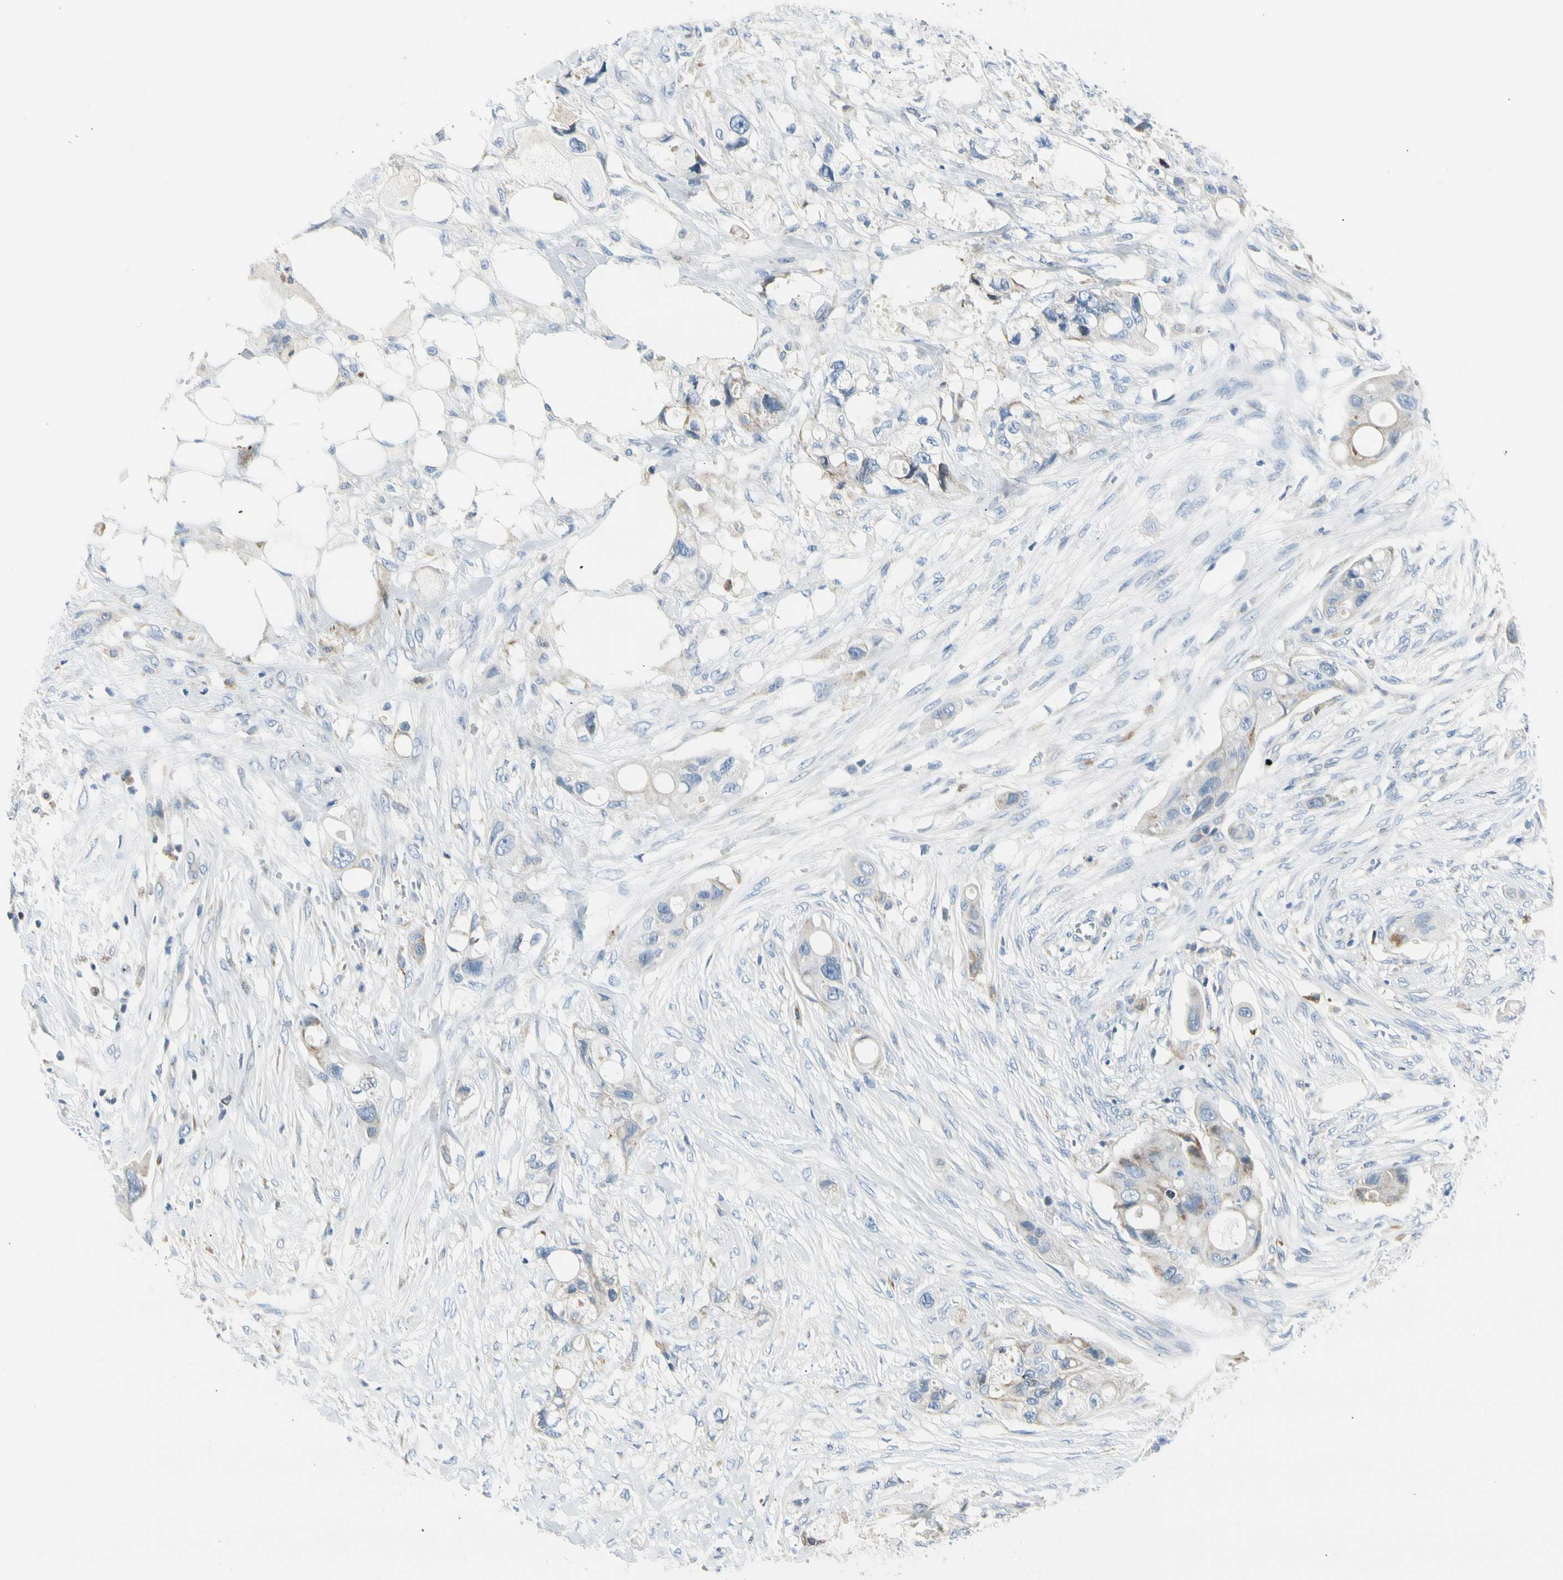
{"staining": {"intensity": "weak", "quantity": "<25%", "location": "cytoplasmic/membranous"}, "tissue": "colorectal cancer", "cell_type": "Tumor cells", "image_type": "cancer", "snomed": [{"axis": "morphology", "description": "Adenocarcinoma, NOS"}, {"axis": "topography", "description": "Colon"}], "caption": "Protein analysis of colorectal adenocarcinoma shows no significant positivity in tumor cells.", "gene": "TNFSF11", "patient": {"sex": "female", "age": 57}}